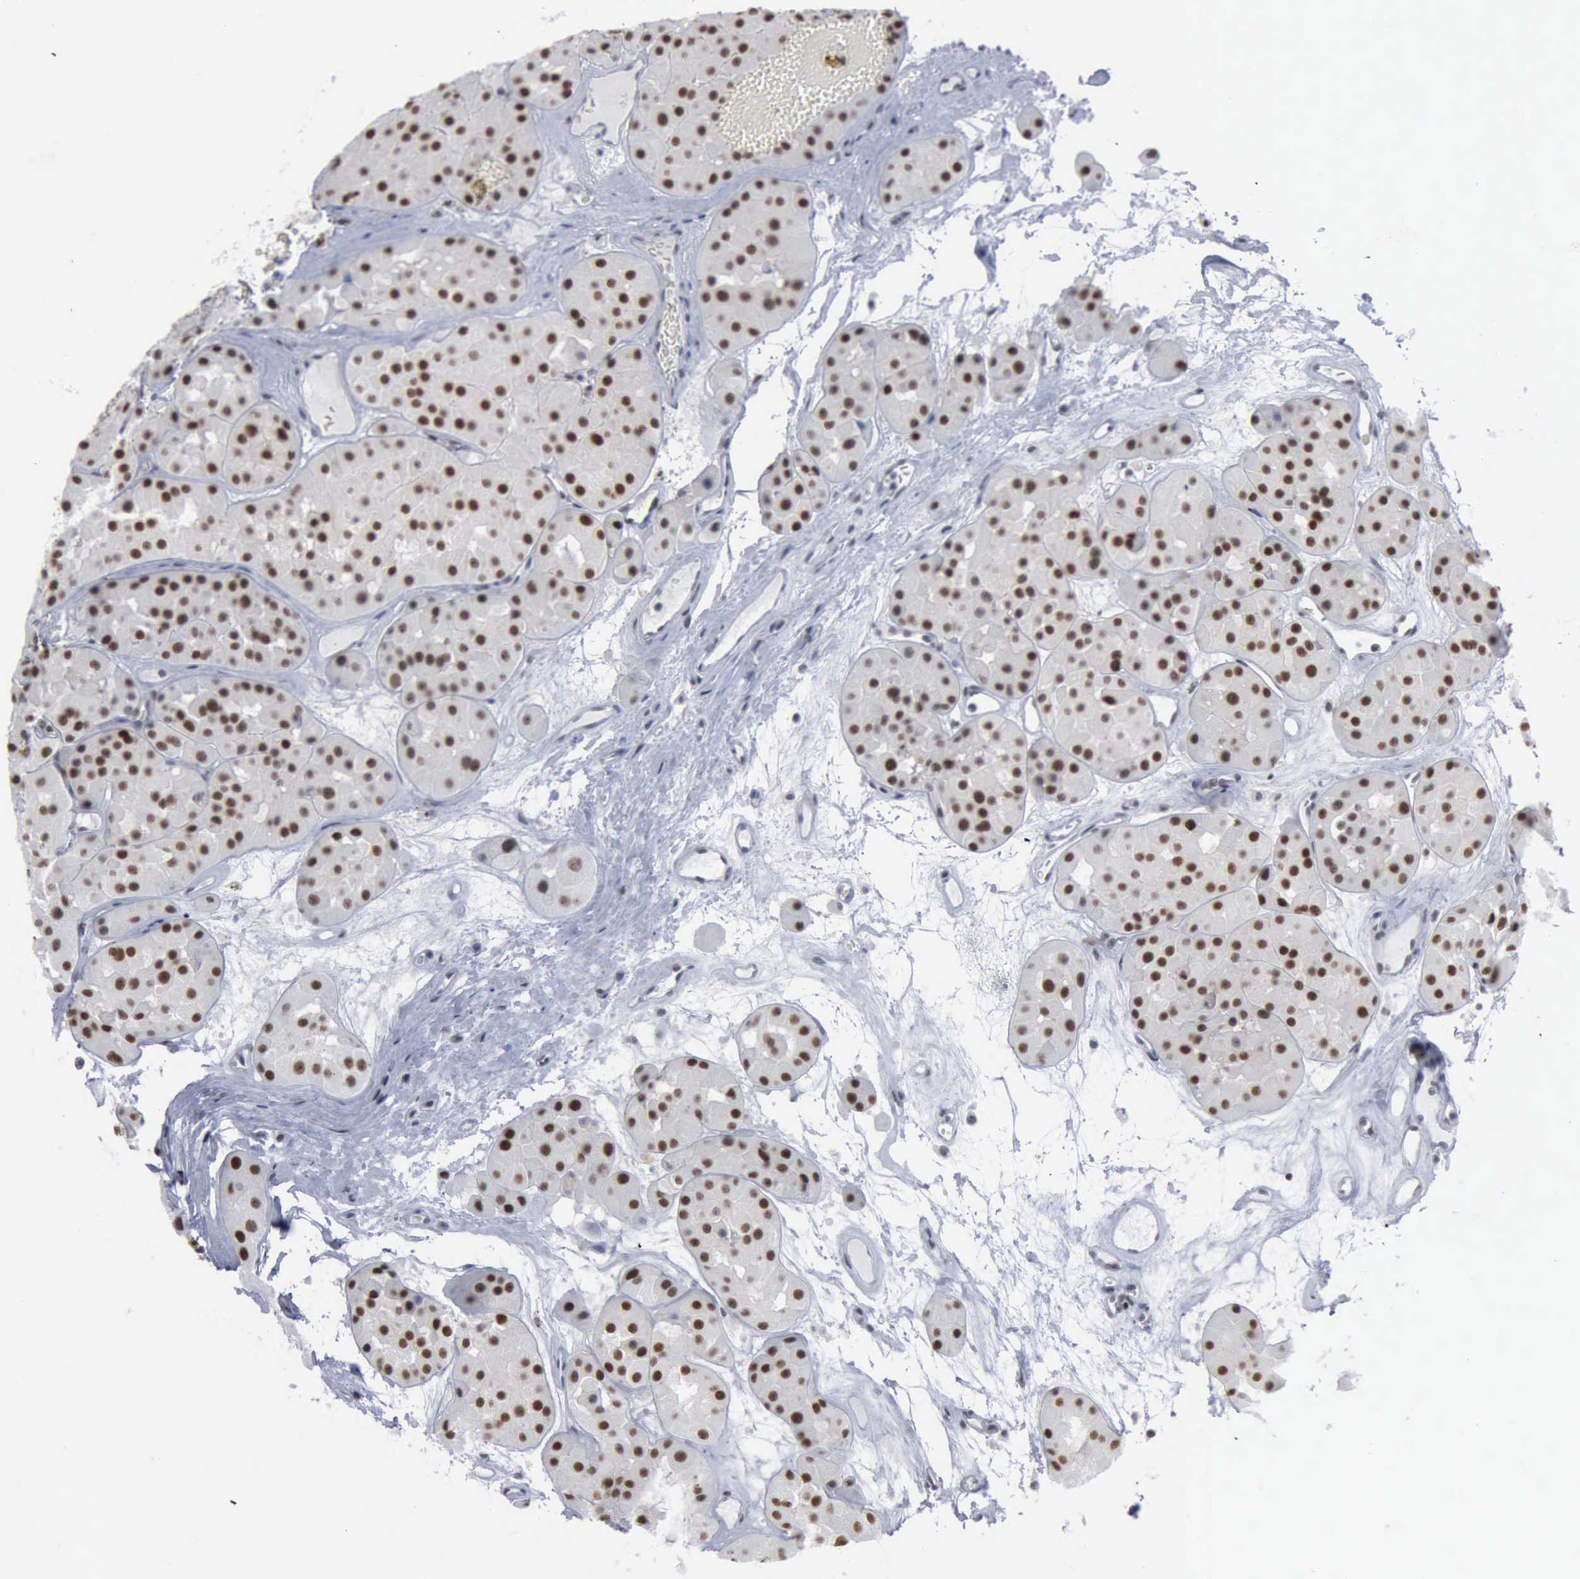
{"staining": {"intensity": "strong", "quantity": ">75%", "location": "nuclear"}, "tissue": "renal cancer", "cell_type": "Tumor cells", "image_type": "cancer", "snomed": [{"axis": "morphology", "description": "Adenocarcinoma, uncertain malignant potential"}, {"axis": "topography", "description": "Kidney"}], "caption": "Immunohistochemistry staining of adenocarcinoma,  uncertain malignant potential (renal), which shows high levels of strong nuclear expression in approximately >75% of tumor cells indicating strong nuclear protein staining. The staining was performed using DAB (brown) for protein detection and nuclei were counterstained in hematoxylin (blue).", "gene": "XPA", "patient": {"sex": "male", "age": 63}}